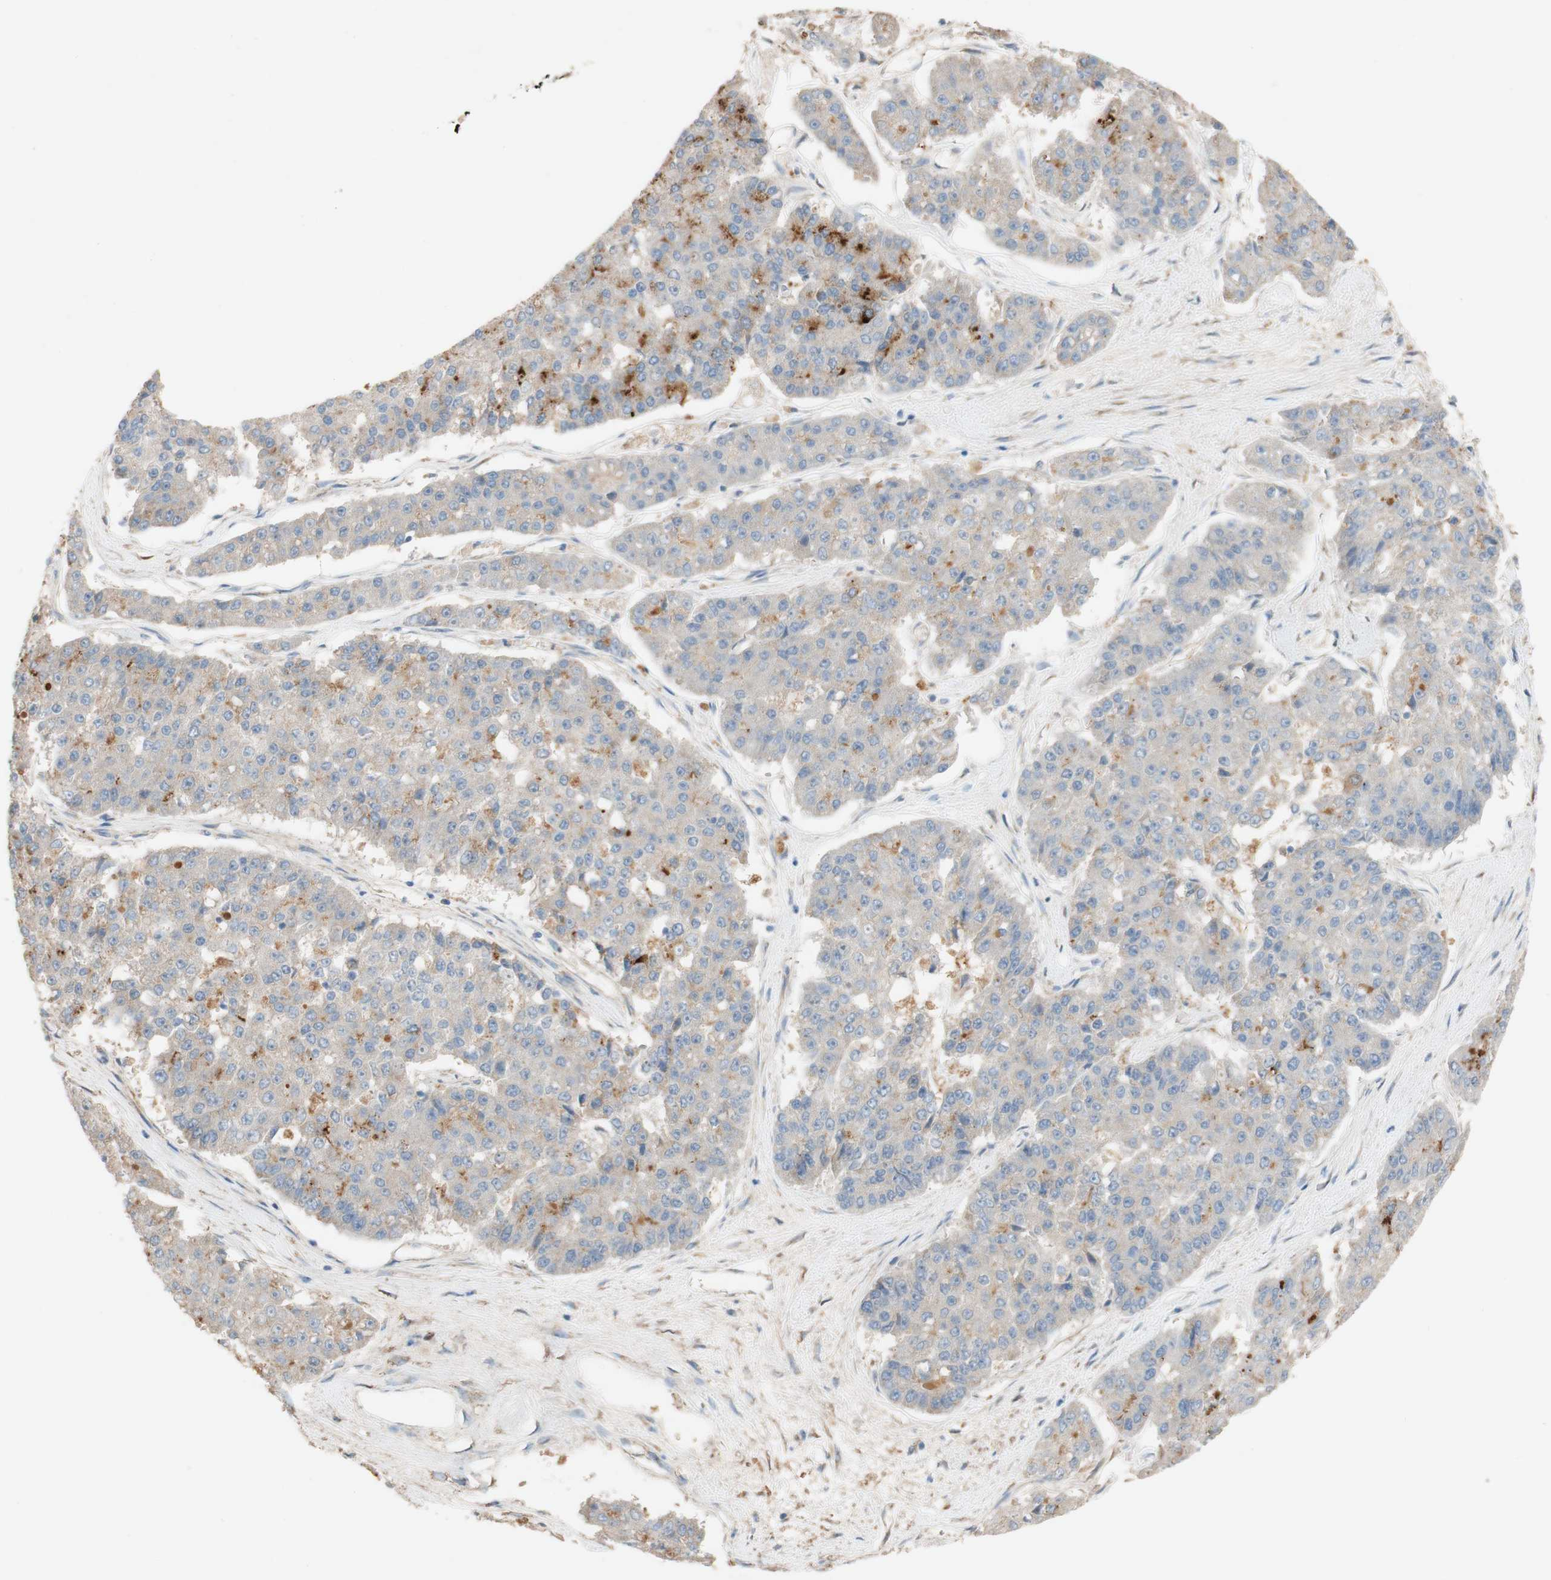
{"staining": {"intensity": "negative", "quantity": "none", "location": "none"}, "tissue": "pancreatic cancer", "cell_type": "Tumor cells", "image_type": "cancer", "snomed": [{"axis": "morphology", "description": "Adenocarcinoma, NOS"}, {"axis": "topography", "description": "Pancreas"}], "caption": "Human pancreatic cancer (adenocarcinoma) stained for a protein using immunohistochemistry (IHC) reveals no positivity in tumor cells.", "gene": "DKK3", "patient": {"sex": "male", "age": 50}}